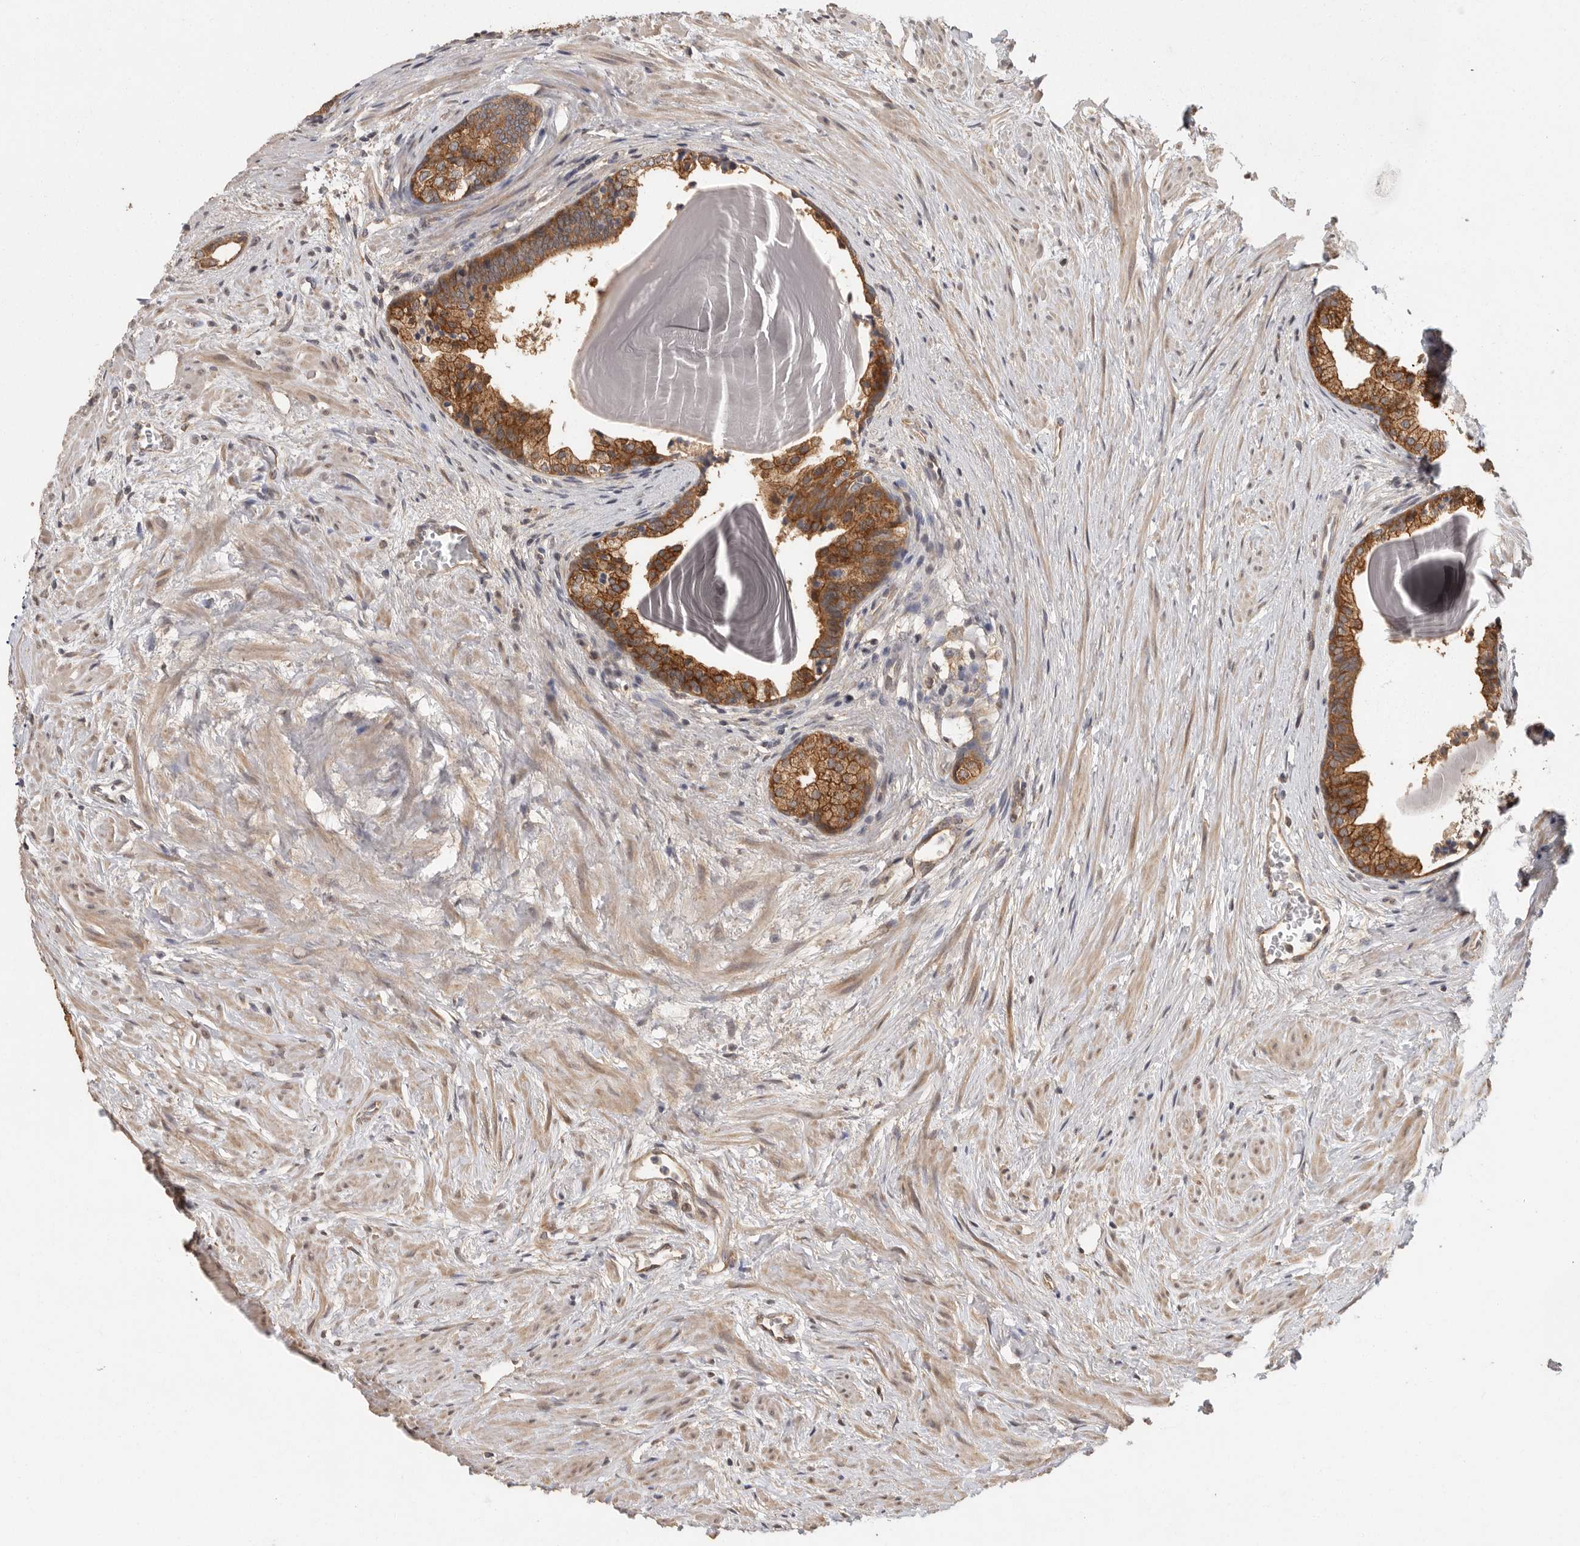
{"staining": {"intensity": "strong", "quantity": ">75%", "location": "cytoplasmic/membranous"}, "tissue": "prostate", "cell_type": "Glandular cells", "image_type": "normal", "snomed": [{"axis": "morphology", "description": "Normal tissue, NOS"}, {"axis": "topography", "description": "Prostate"}], "caption": "Protein staining demonstrates strong cytoplasmic/membranous positivity in about >75% of glandular cells in unremarkable prostate.", "gene": "BAIAP2", "patient": {"sex": "male", "age": 48}}